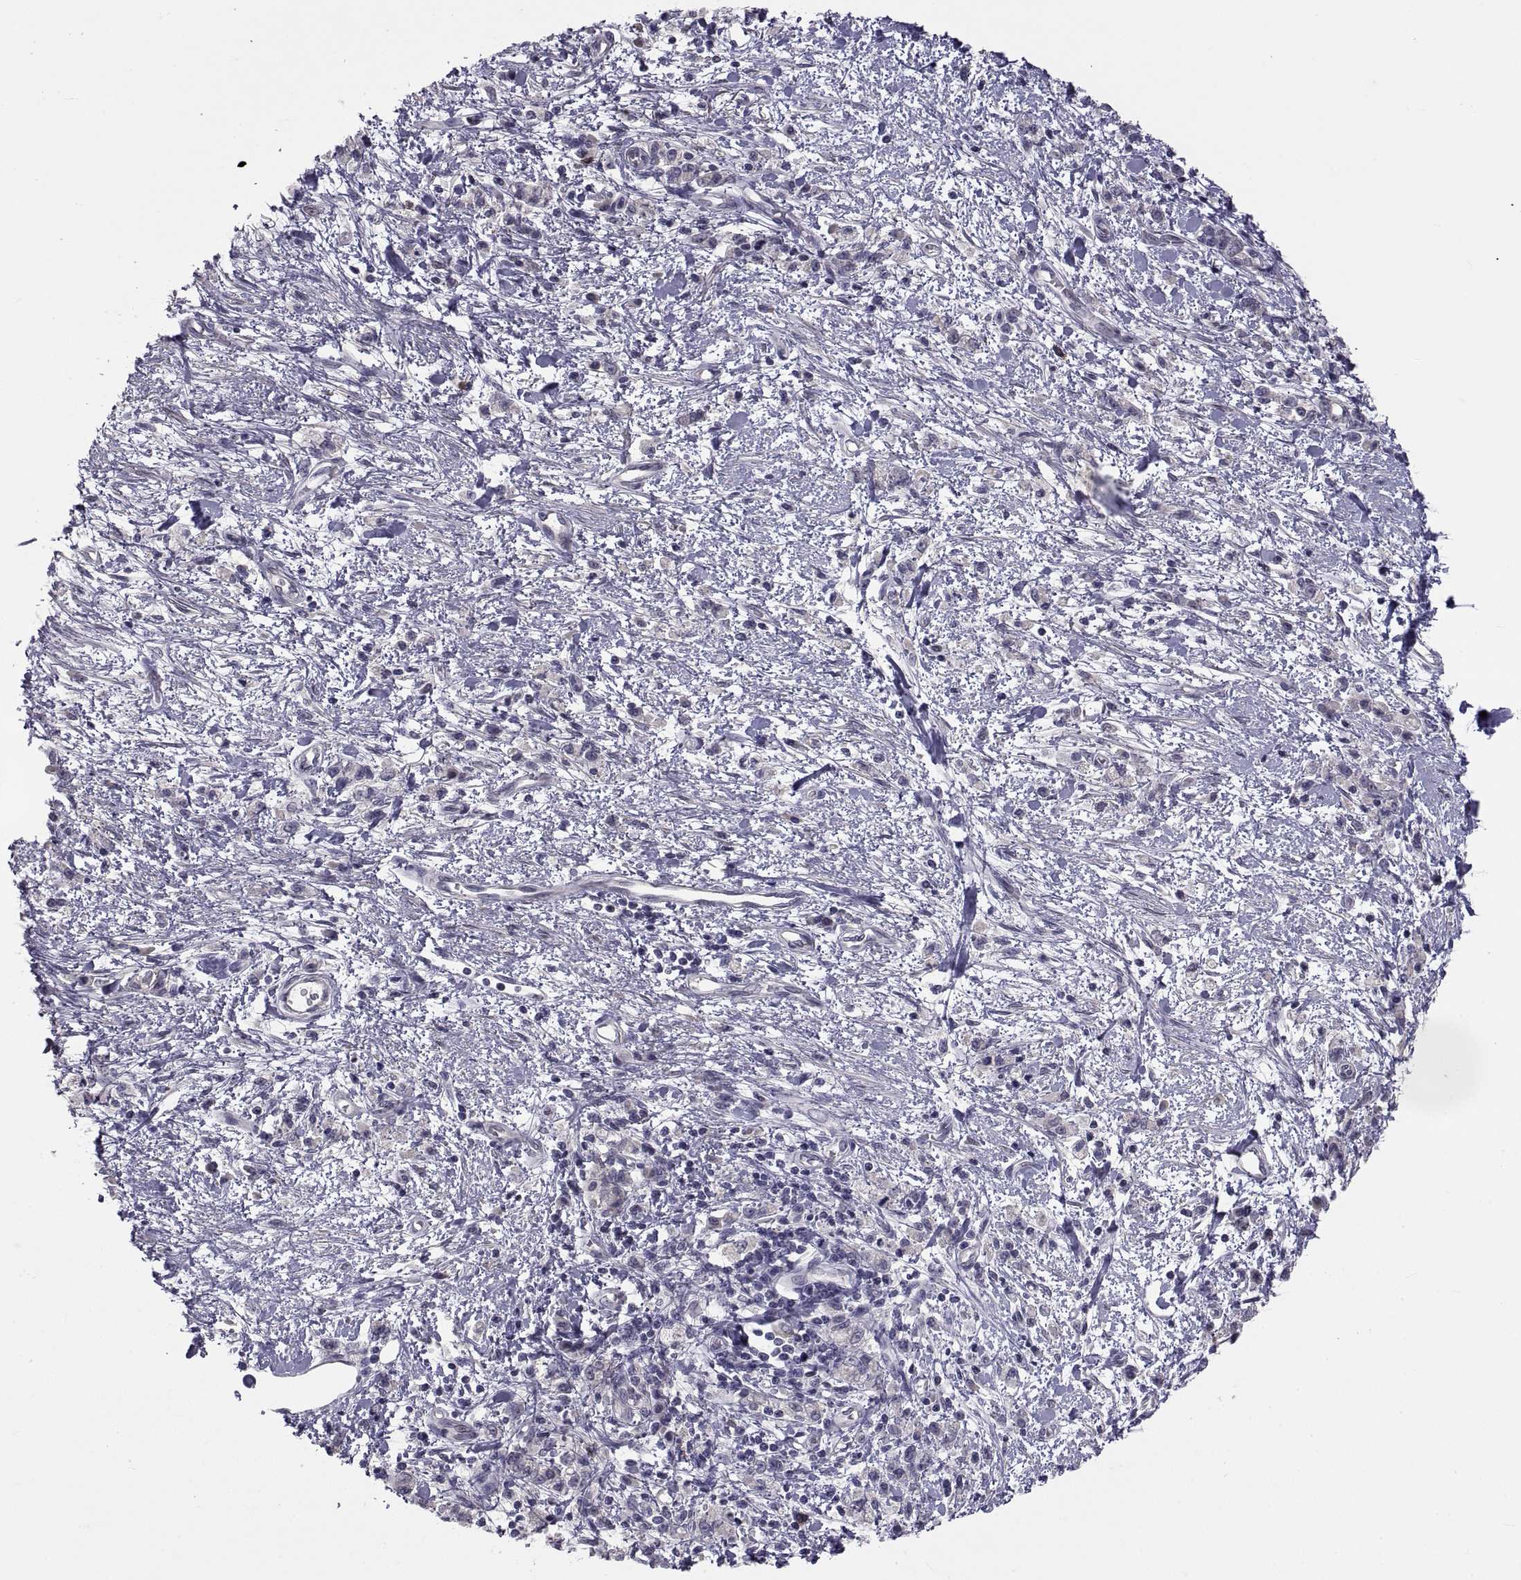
{"staining": {"intensity": "negative", "quantity": "none", "location": "none"}, "tissue": "stomach cancer", "cell_type": "Tumor cells", "image_type": "cancer", "snomed": [{"axis": "morphology", "description": "Adenocarcinoma, NOS"}, {"axis": "topography", "description": "Stomach"}], "caption": "The image displays no staining of tumor cells in stomach cancer.", "gene": "NPTX2", "patient": {"sex": "male", "age": 77}}